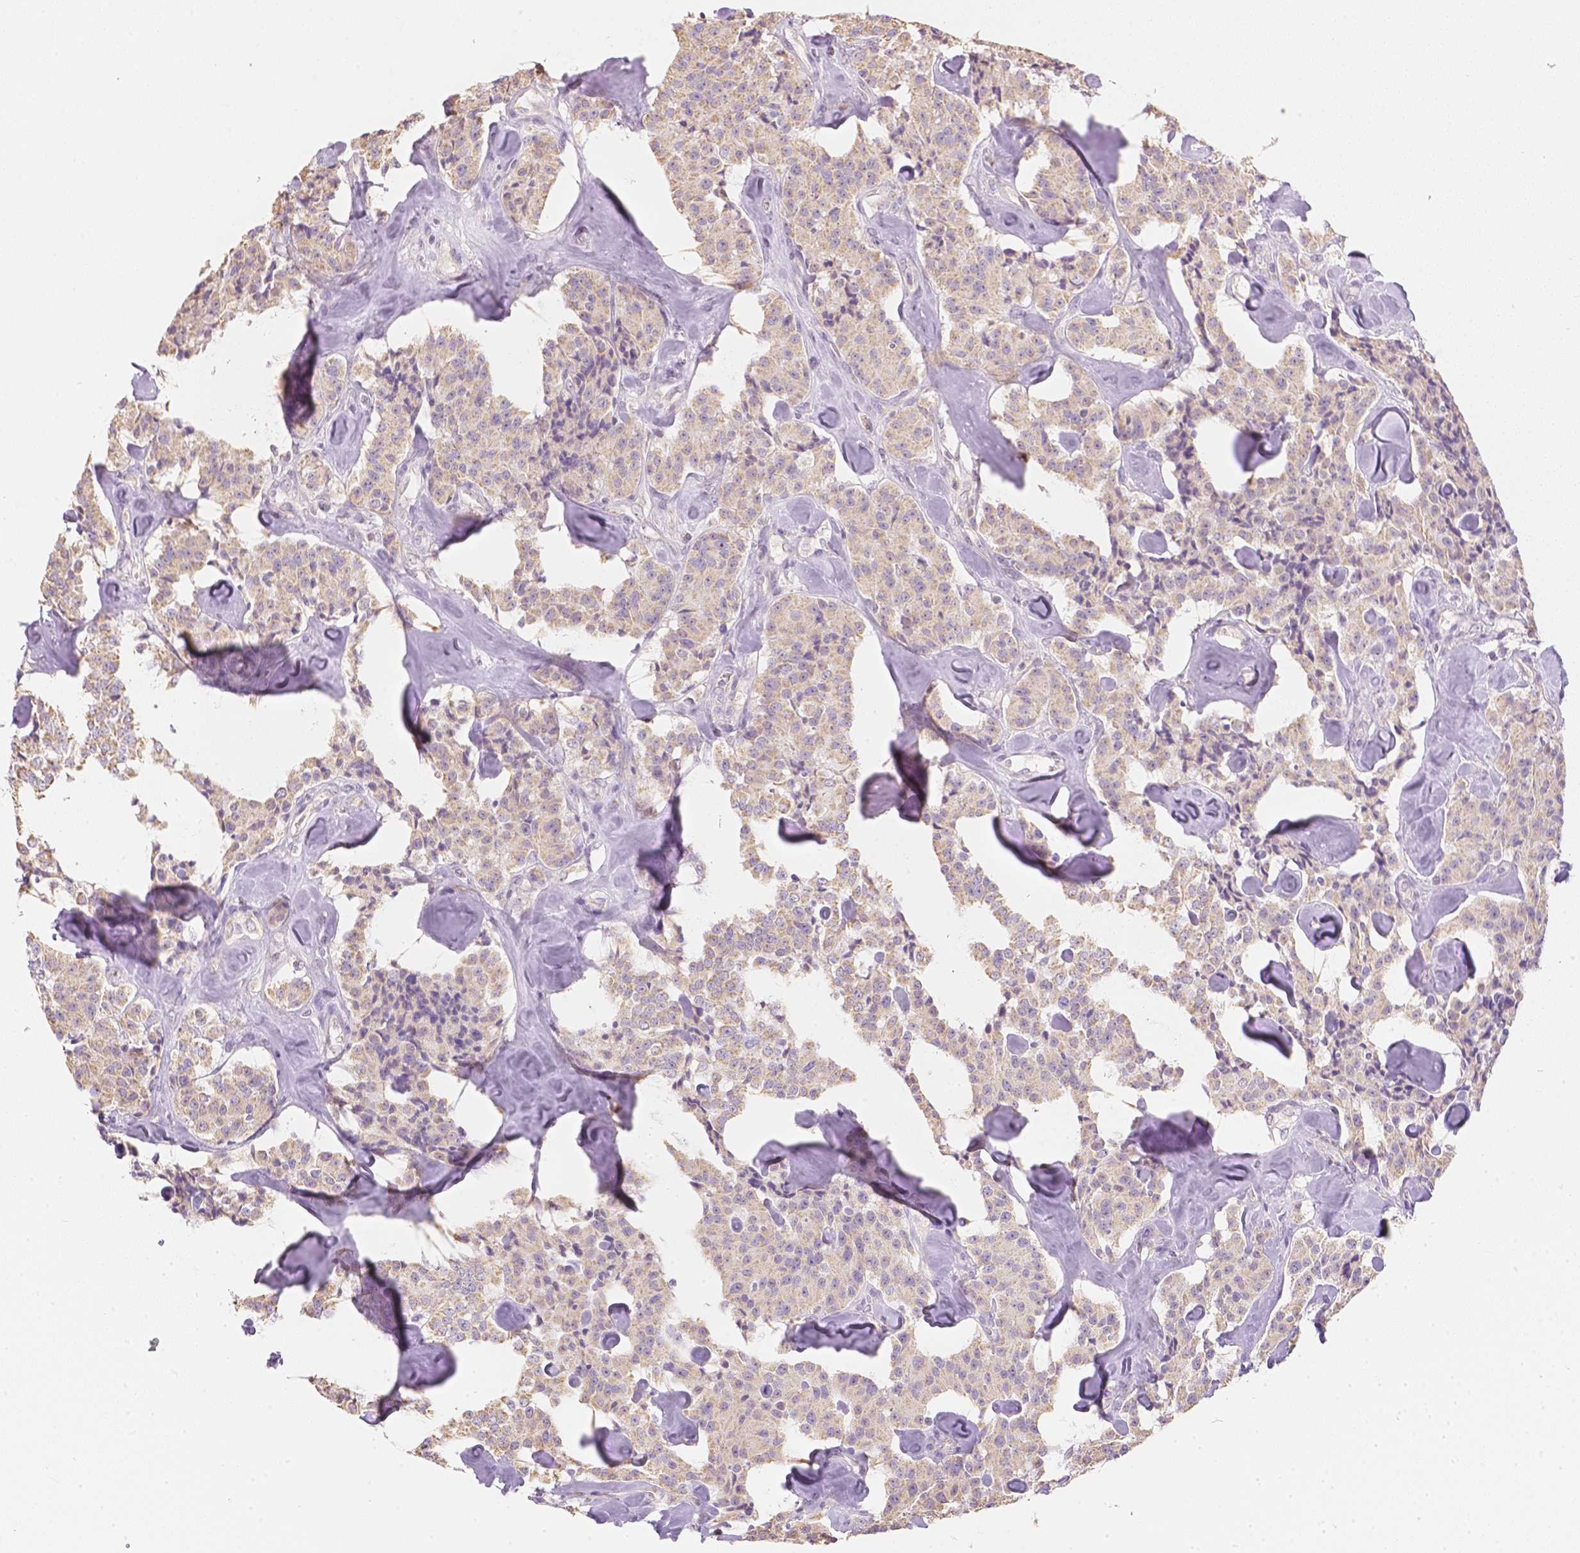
{"staining": {"intensity": "negative", "quantity": "none", "location": "none"}, "tissue": "carcinoid", "cell_type": "Tumor cells", "image_type": "cancer", "snomed": [{"axis": "morphology", "description": "Carcinoid, malignant, NOS"}, {"axis": "topography", "description": "Pancreas"}], "caption": "Immunohistochemistry micrograph of neoplastic tissue: human carcinoid stained with DAB displays no significant protein positivity in tumor cells. The staining is performed using DAB (3,3'-diaminobenzidine) brown chromogen with nuclei counter-stained in using hematoxylin.", "gene": "NVL", "patient": {"sex": "male", "age": 41}}